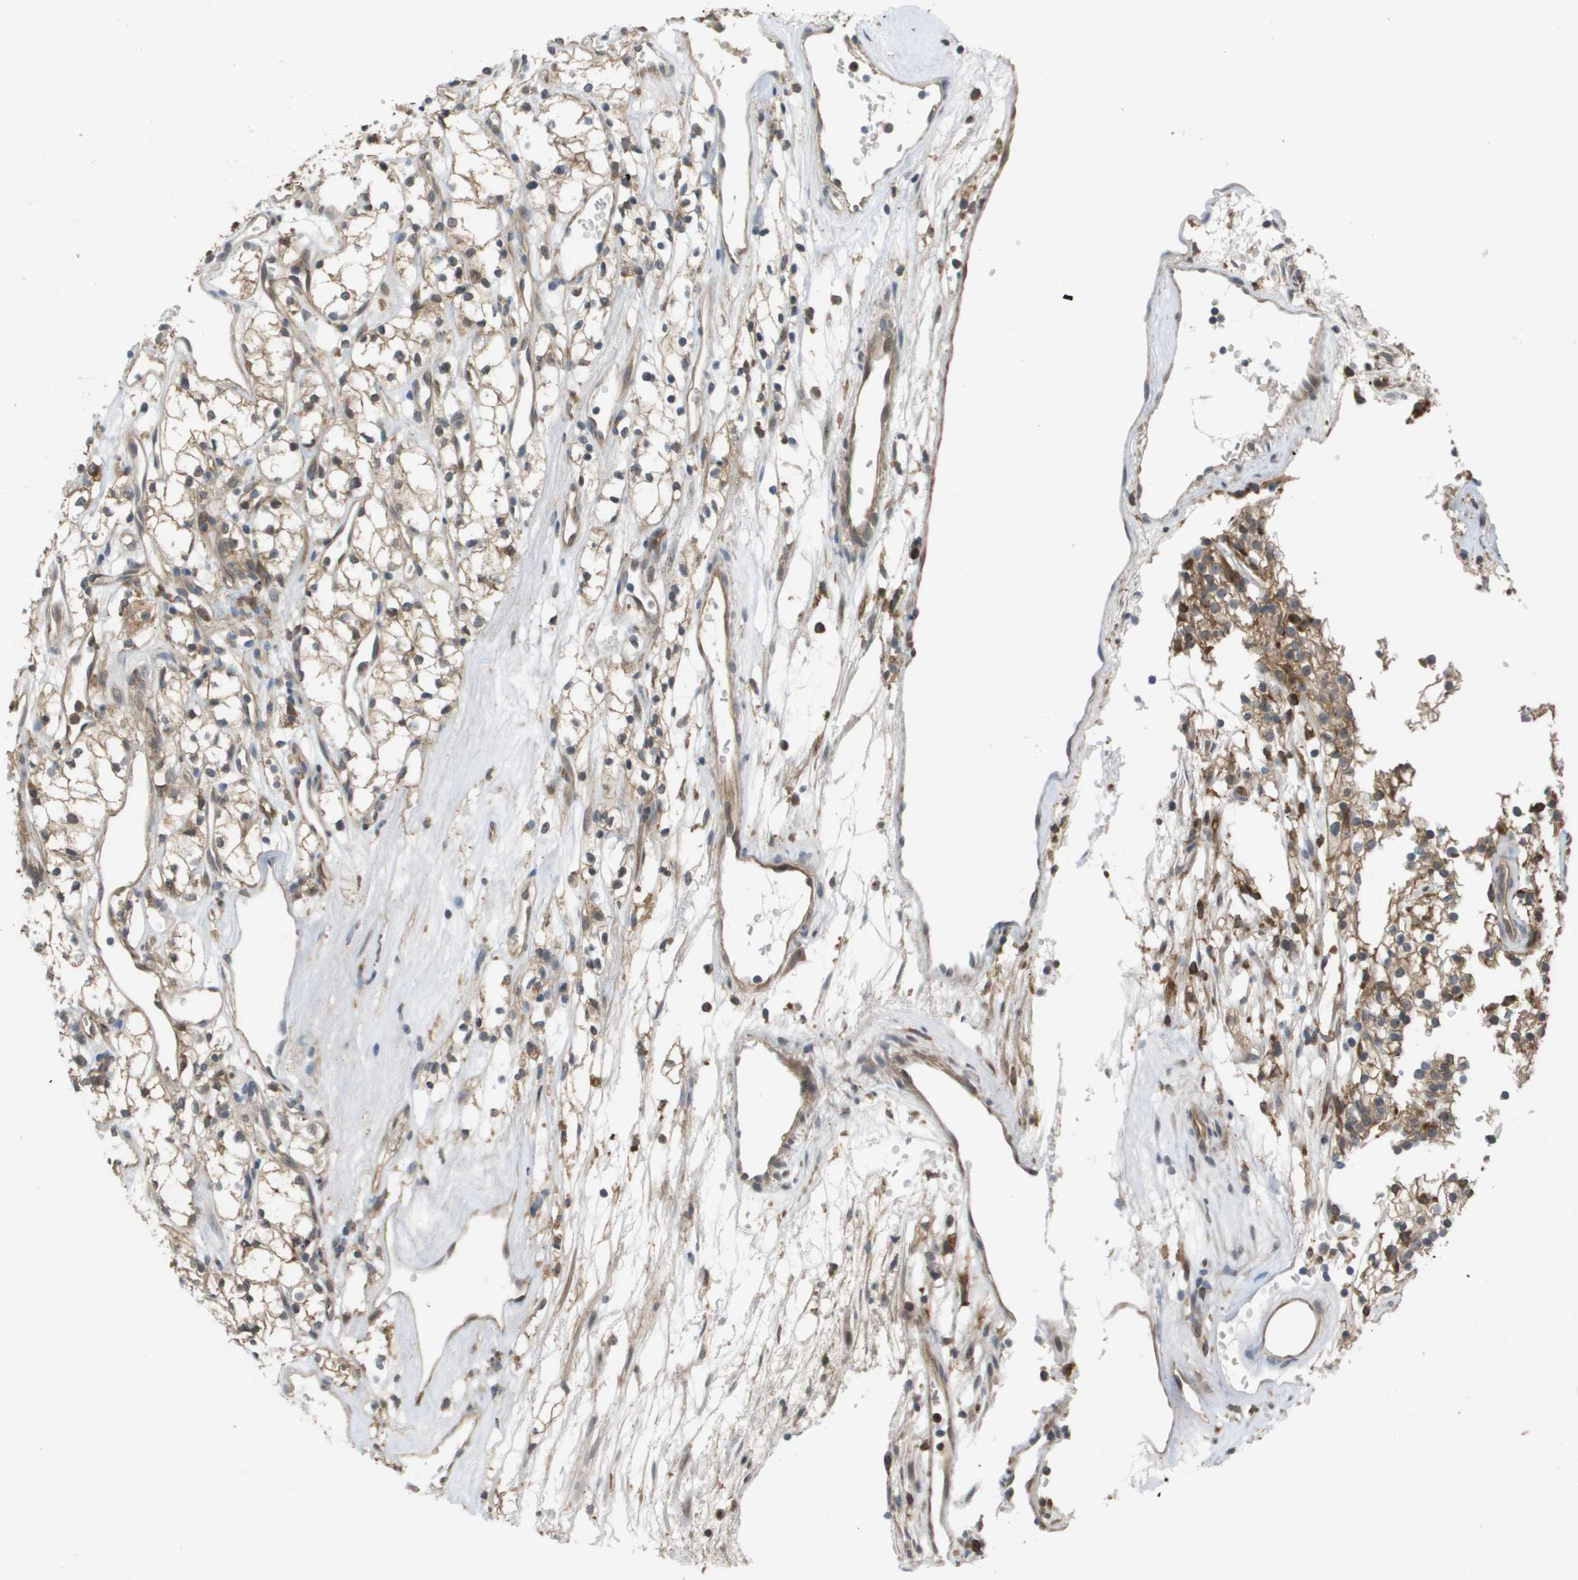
{"staining": {"intensity": "moderate", "quantity": ">75%", "location": "cytoplasmic/membranous"}, "tissue": "renal cancer", "cell_type": "Tumor cells", "image_type": "cancer", "snomed": [{"axis": "morphology", "description": "Adenocarcinoma, NOS"}, {"axis": "topography", "description": "Kidney"}], "caption": "Immunohistochemical staining of renal cancer shows moderate cytoplasmic/membranous protein positivity in about >75% of tumor cells.", "gene": "PALD1", "patient": {"sex": "male", "age": 59}}